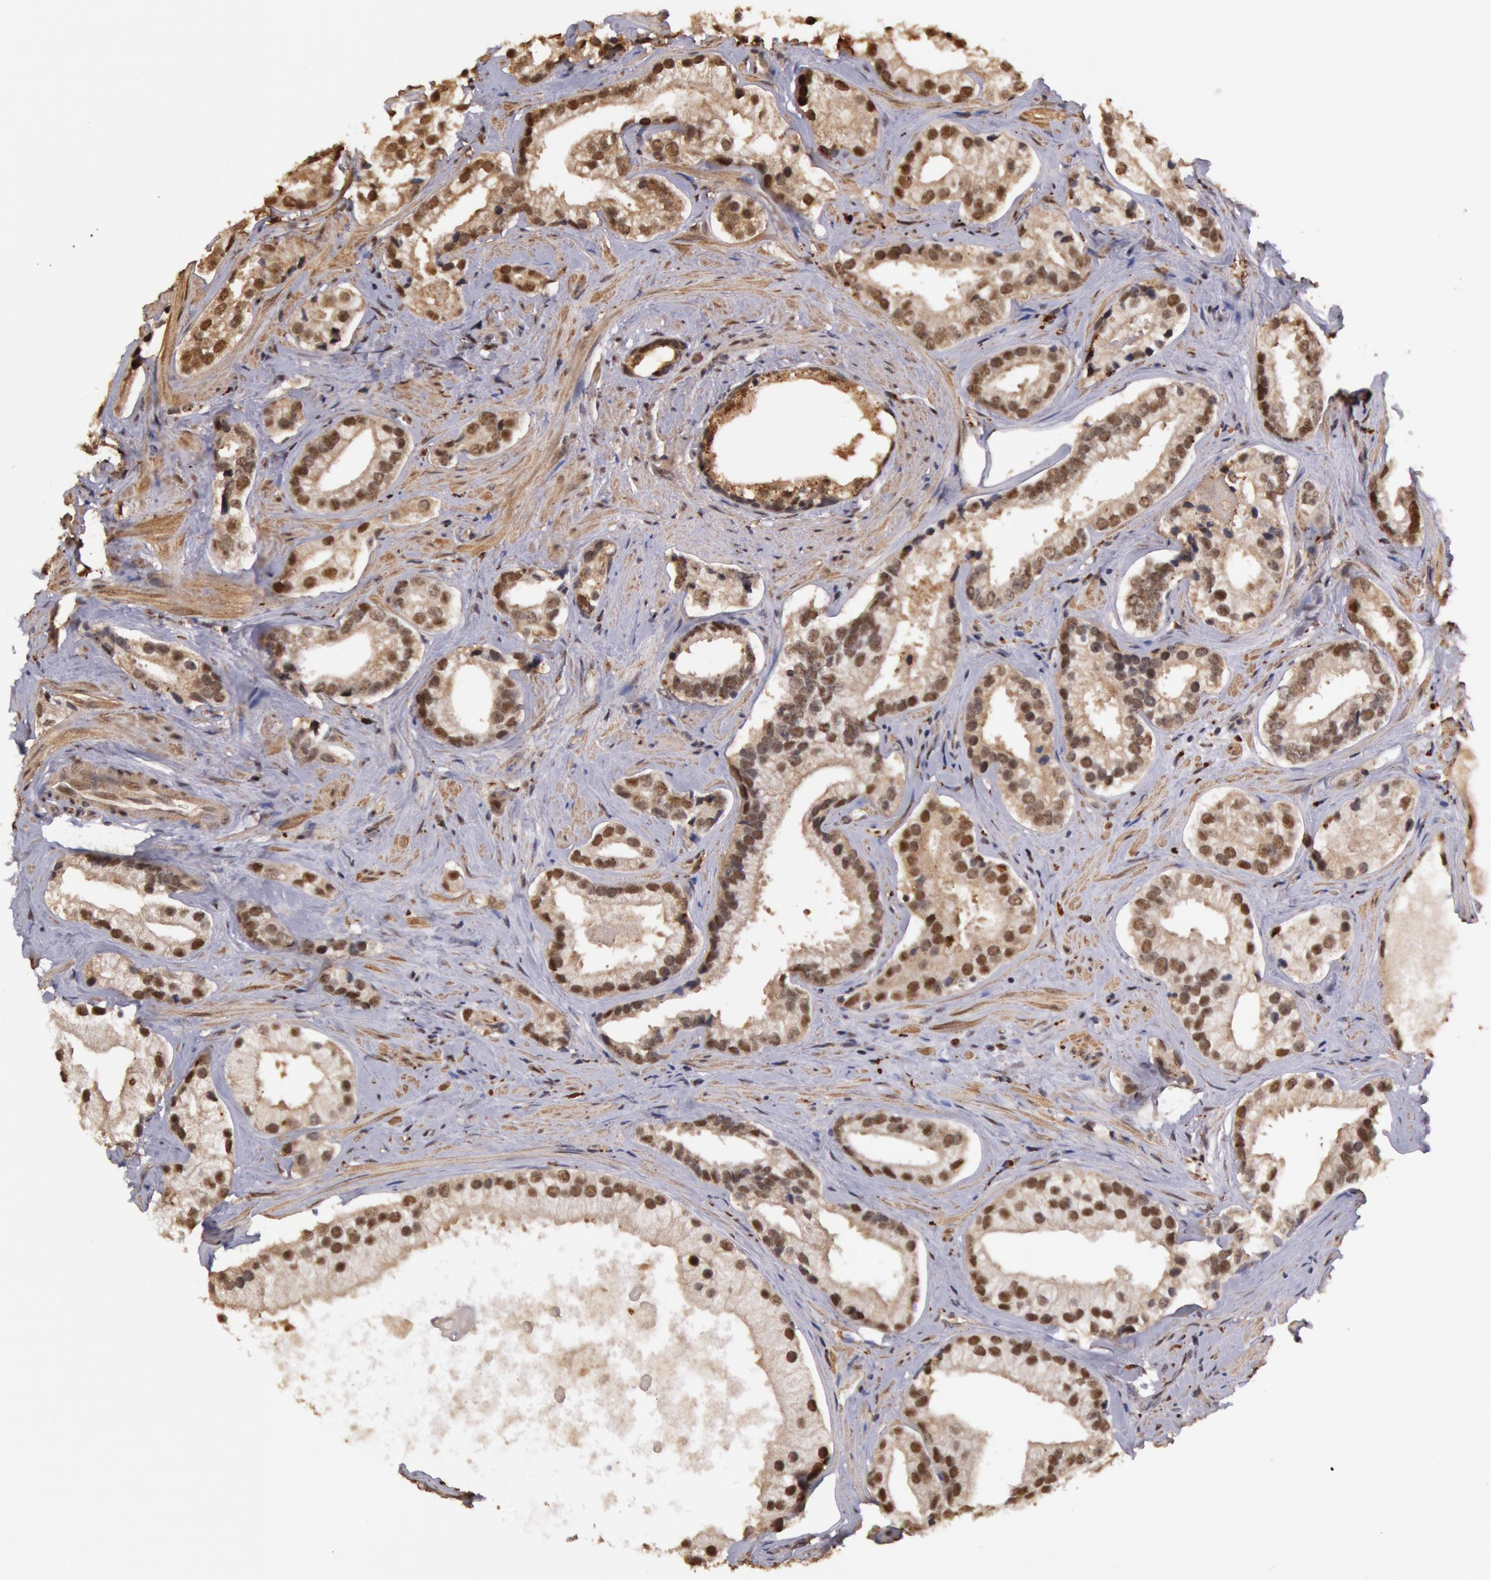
{"staining": {"intensity": "moderate", "quantity": "25%-75%", "location": "nuclear"}, "tissue": "prostate cancer", "cell_type": "Tumor cells", "image_type": "cancer", "snomed": [{"axis": "morphology", "description": "Adenocarcinoma, Medium grade"}, {"axis": "topography", "description": "Prostate"}], "caption": "Protein staining displays moderate nuclear expression in about 25%-75% of tumor cells in medium-grade adenocarcinoma (prostate). Ihc stains the protein in brown and the nuclei are stained blue.", "gene": "LIG4", "patient": {"sex": "male", "age": 70}}